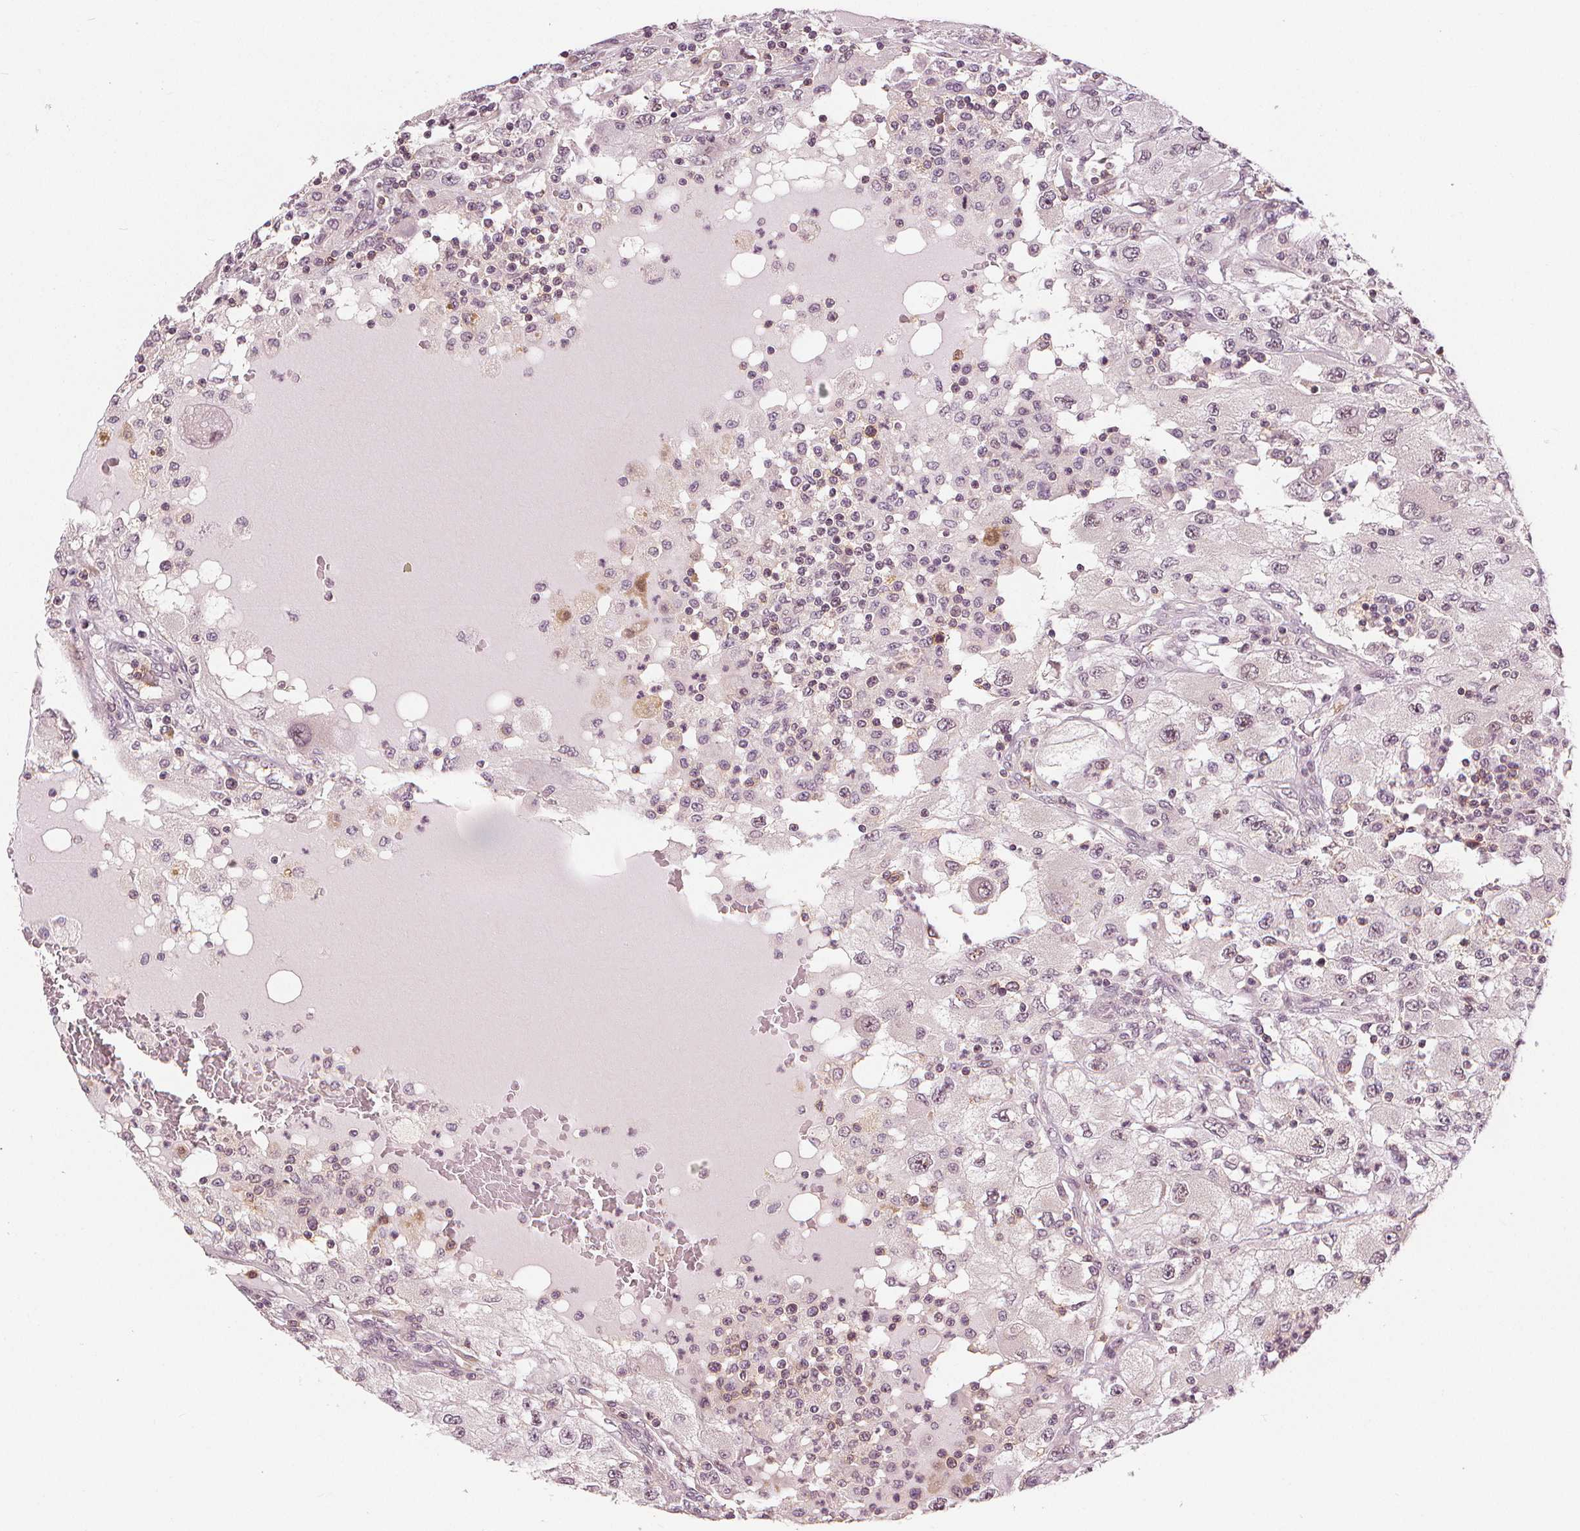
{"staining": {"intensity": "negative", "quantity": "none", "location": "none"}, "tissue": "renal cancer", "cell_type": "Tumor cells", "image_type": "cancer", "snomed": [{"axis": "morphology", "description": "Adenocarcinoma, NOS"}, {"axis": "topography", "description": "Kidney"}], "caption": "Protein analysis of adenocarcinoma (renal) reveals no significant staining in tumor cells. (Brightfield microscopy of DAB (3,3'-diaminobenzidine) IHC at high magnification).", "gene": "SLC34A1", "patient": {"sex": "female", "age": 67}}